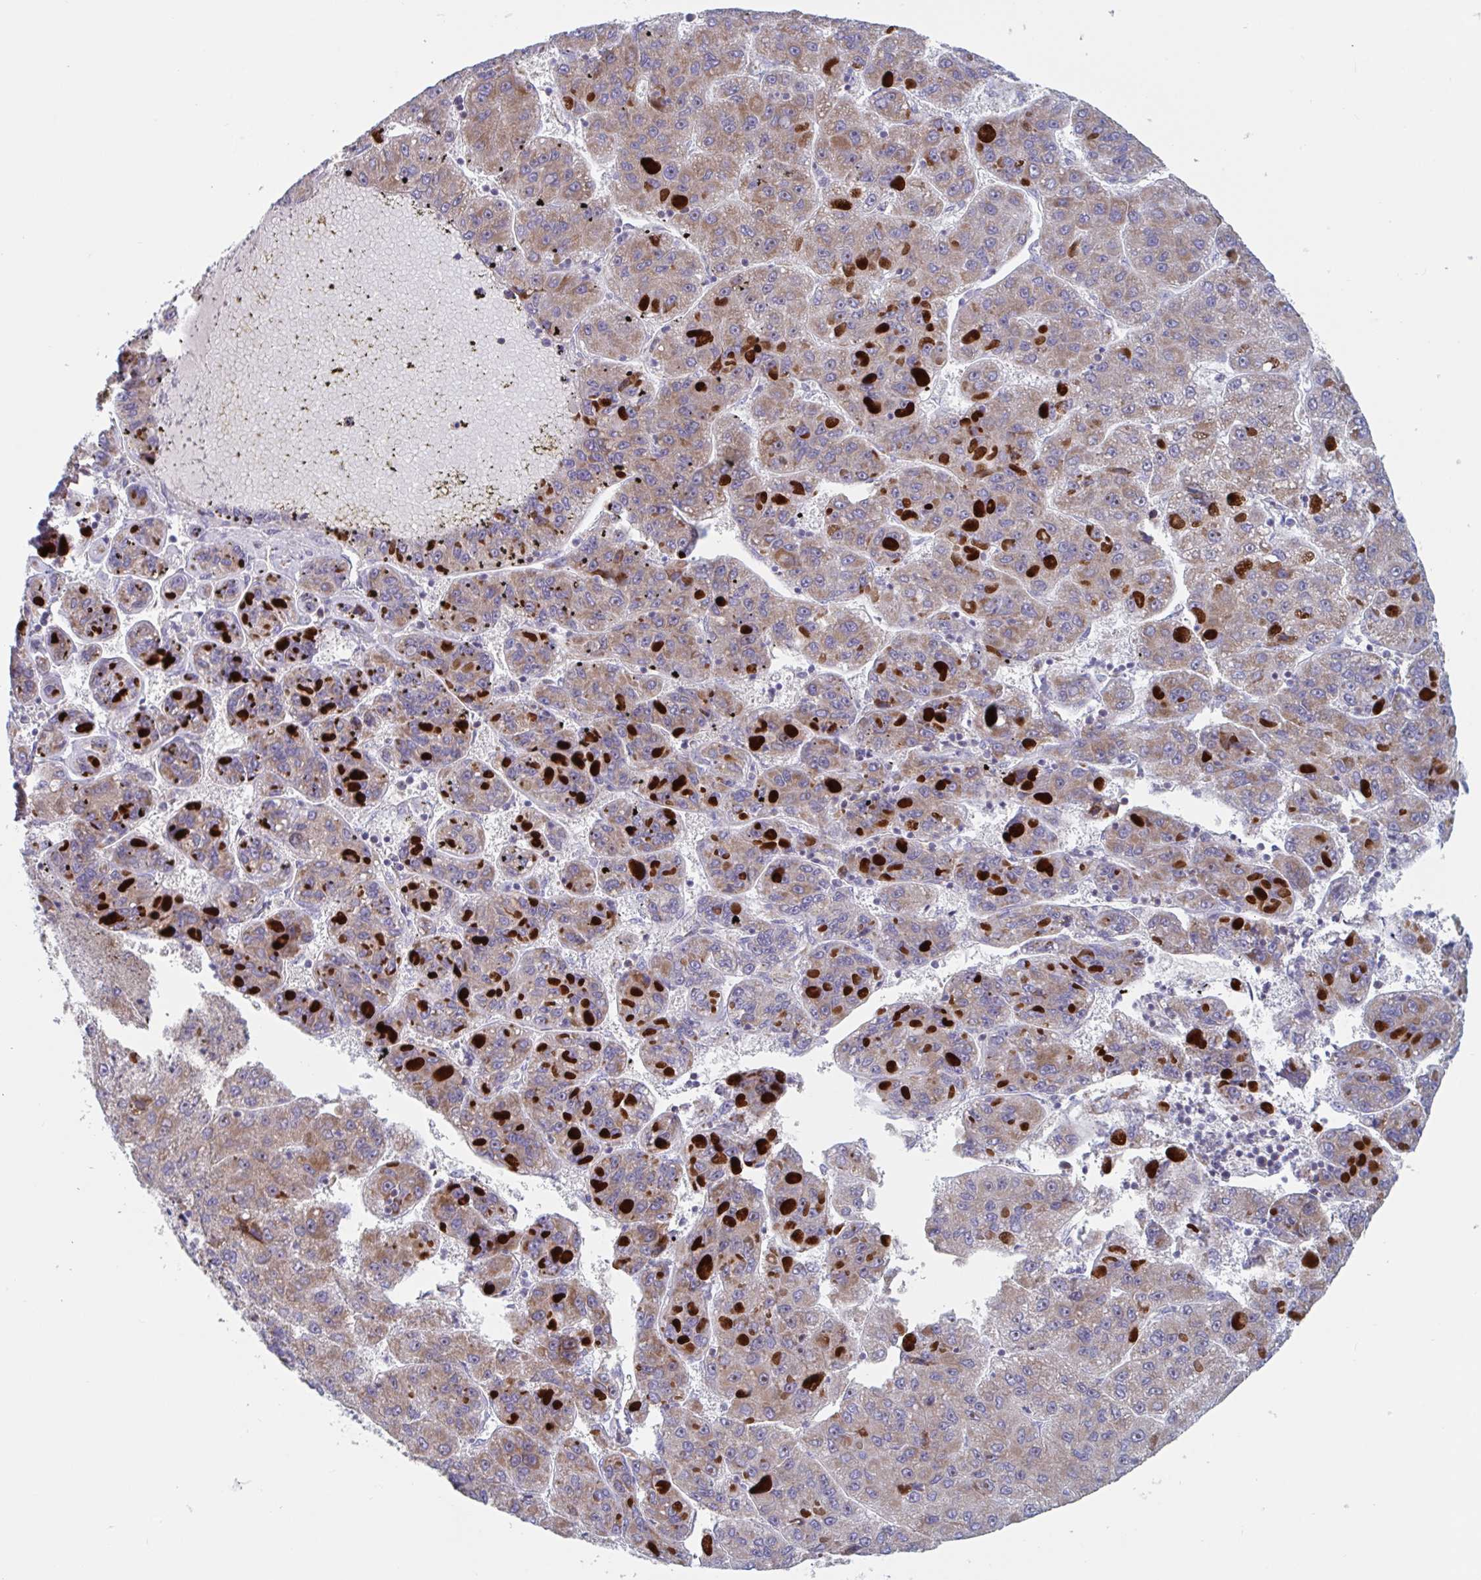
{"staining": {"intensity": "moderate", "quantity": ">75%", "location": "cytoplasmic/membranous"}, "tissue": "liver cancer", "cell_type": "Tumor cells", "image_type": "cancer", "snomed": [{"axis": "morphology", "description": "Carcinoma, Hepatocellular, NOS"}, {"axis": "topography", "description": "Liver"}], "caption": "A medium amount of moderate cytoplasmic/membranous positivity is appreciated in approximately >75% of tumor cells in liver cancer tissue.", "gene": "MRPL53", "patient": {"sex": "female", "age": 82}}